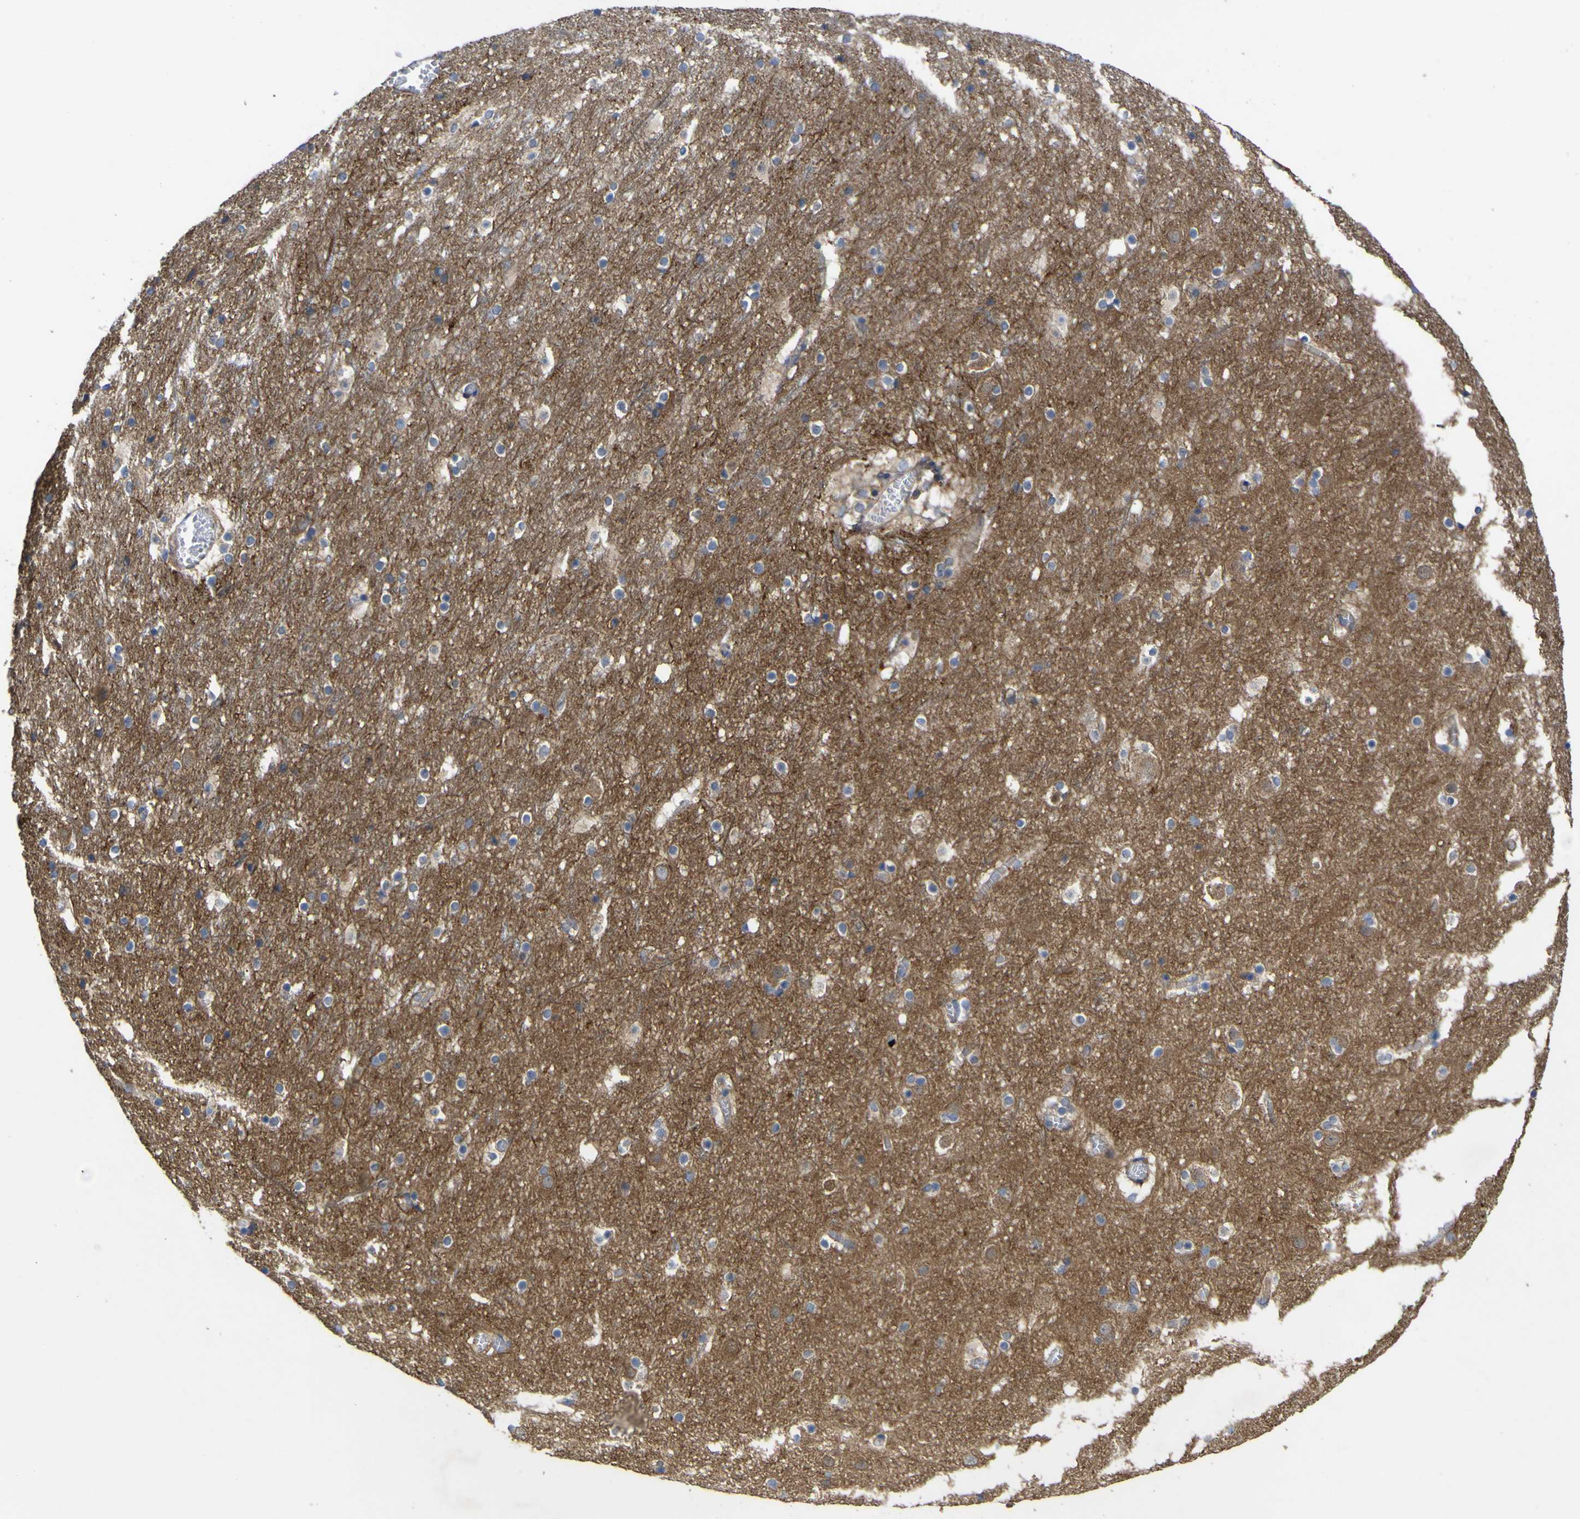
{"staining": {"intensity": "weak", "quantity": ">75%", "location": "cytoplasmic/membranous"}, "tissue": "cerebral cortex", "cell_type": "Endothelial cells", "image_type": "normal", "snomed": [{"axis": "morphology", "description": "Normal tissue, NOS"}, {"axis": "topography", "description": "Cerebral cortex"}], "caption": "This histopathology image exhibits unremarkable cerebral cortex stained with IHC to label a protein in brown. The cytoplasmic/membranous of endothelial cells show weak positivity for the protein. Nuclei are counter-stained blue.", "gene": "TNFSF15", "patient": {"sex": "male", "age": 45}}